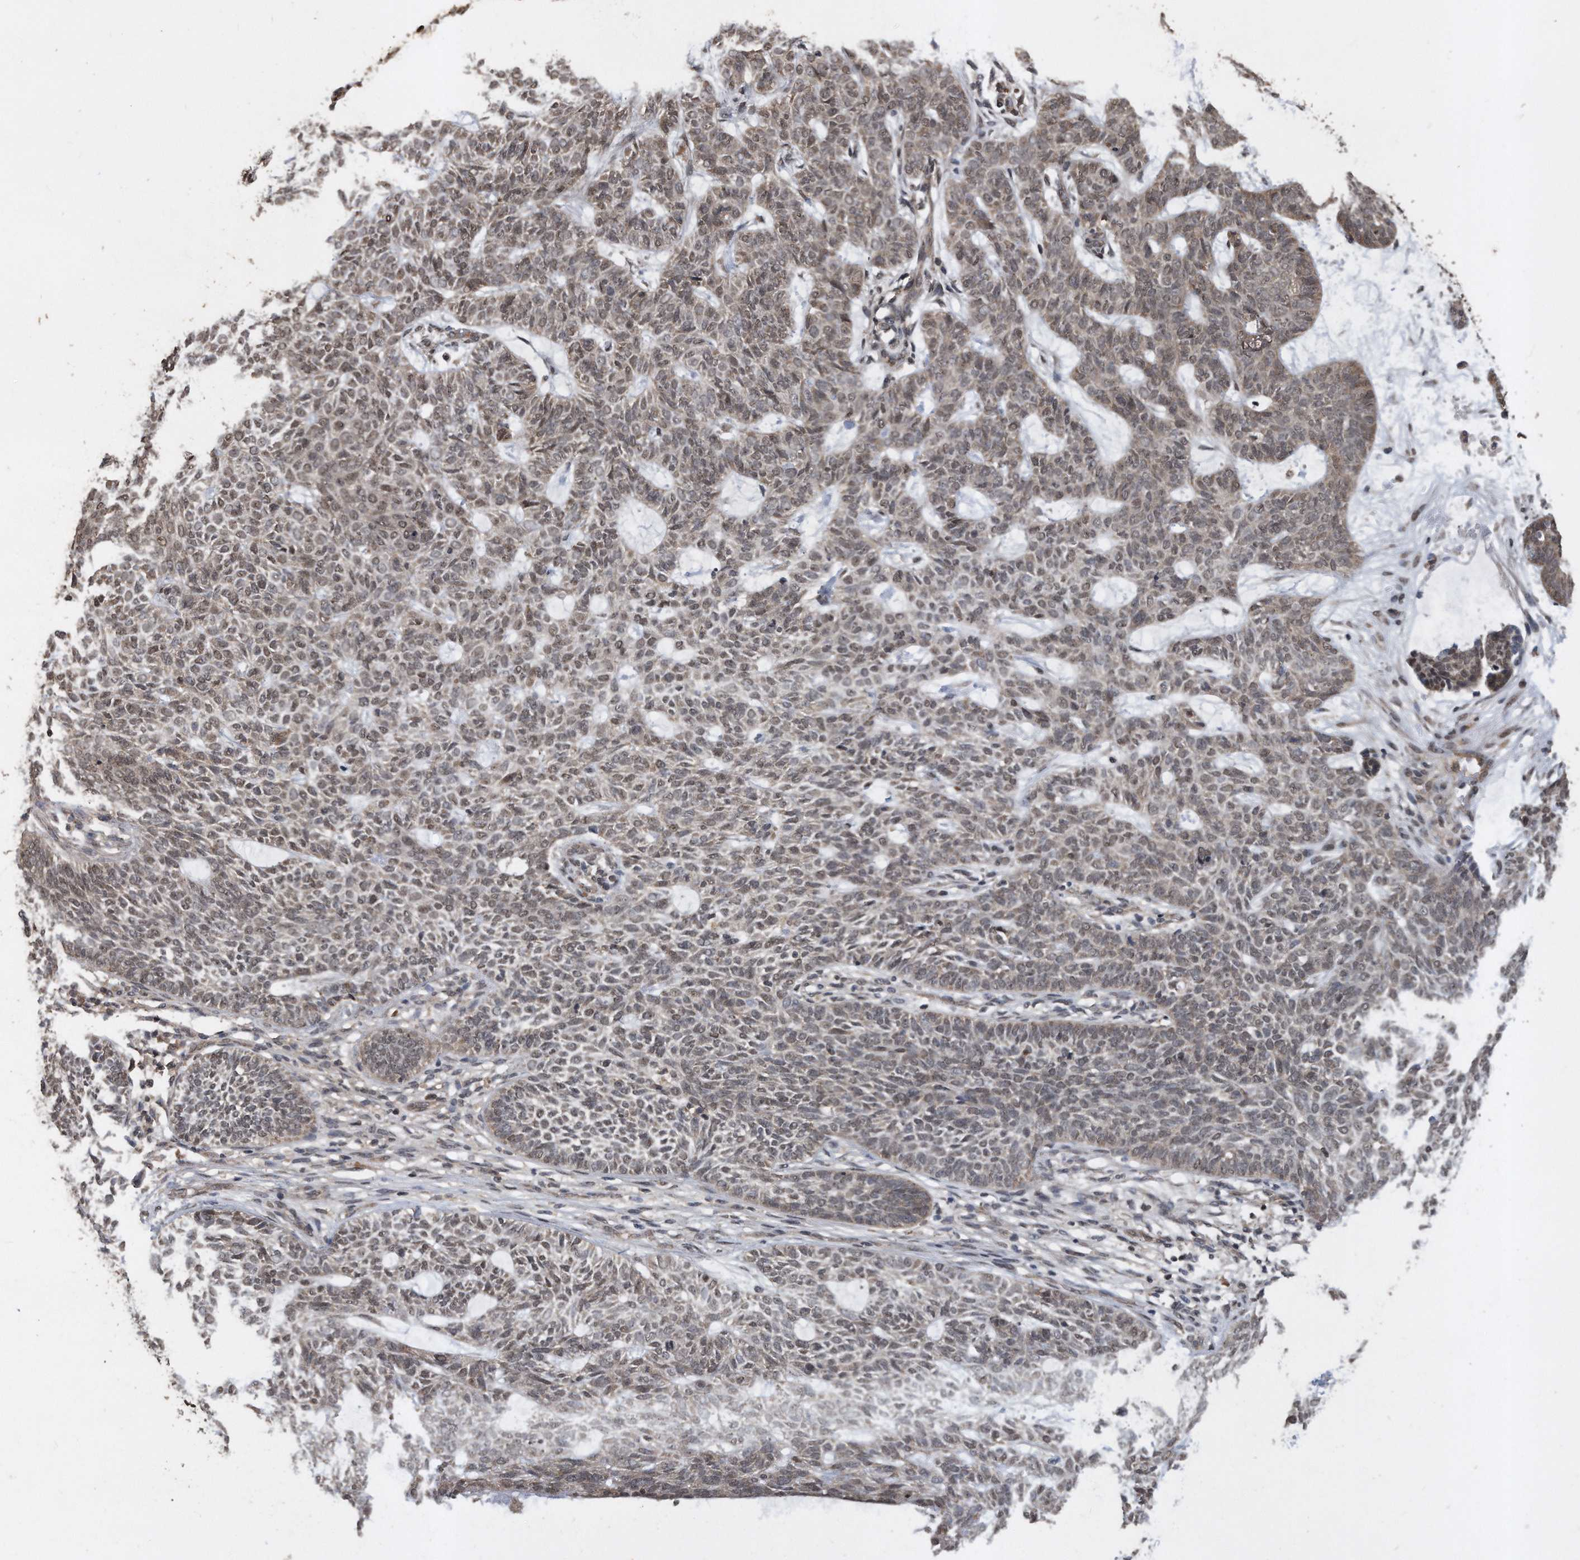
{"staining": {"intensity": "weak", "quantity": ">75%", "location": "nuclear"}, "tissue": "skin cancer", "cell_type": "Tumor cells", "image_type": "cancer", "snomed": [{"axis": "morphology", "description": "Basal cell carcinoma"}, {"axis": "topography", "description": "Skin"}], "caption": "The histopathology image exhibits a brown stain indicating the presence of a protein in the nuclear of tumor cells in skin cancer.", "gene": "CRYZL1", "patient": {"sex": "male", "age": 87}}